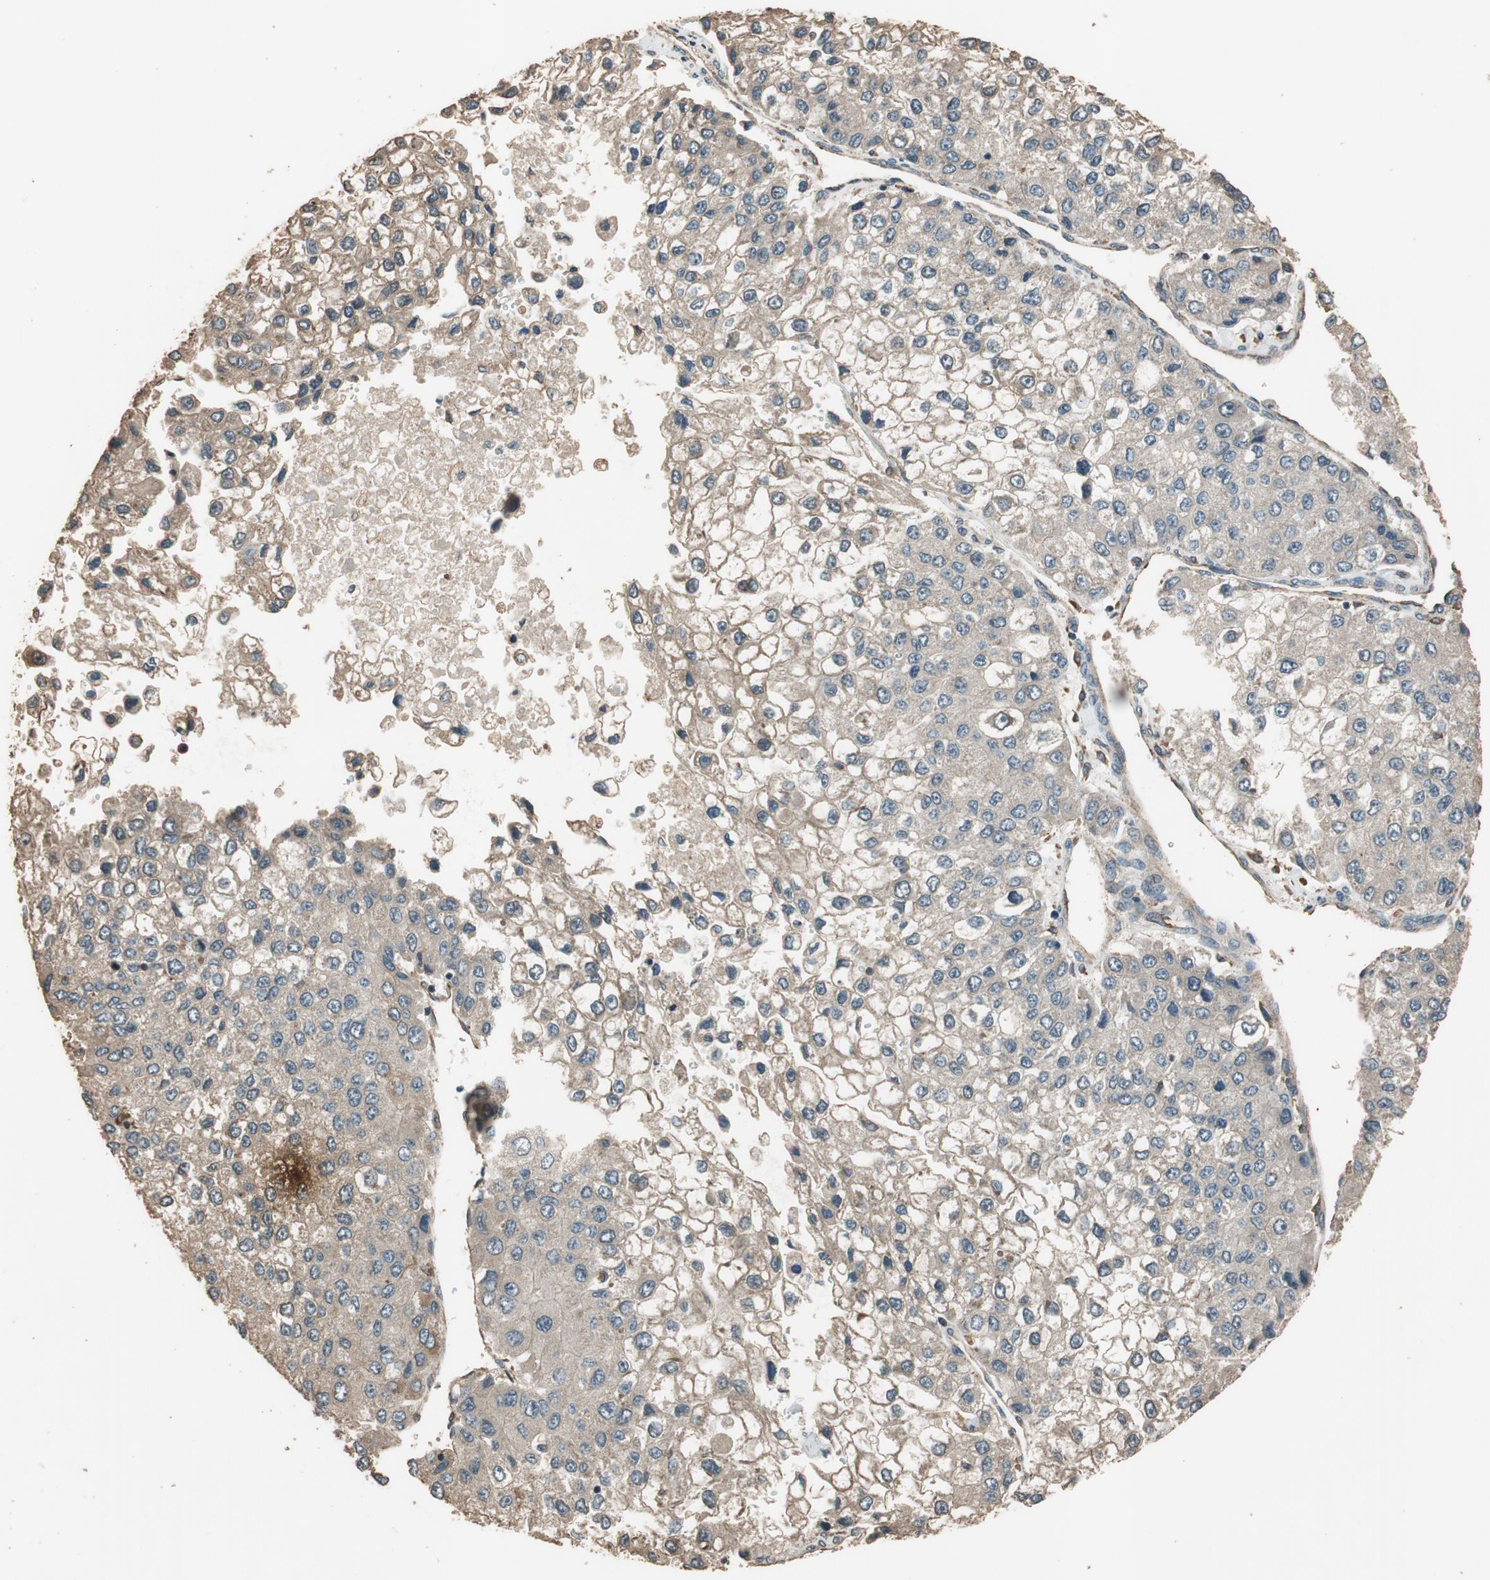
{"staining": {"intensity": "weak", "quantity": ">75%", "location": "cytoplasmic/membranous"}, "tissue": "liver cancer", "cell_type": "Tumor cells", "image_type": "cancer", "snomed": [{"axis": "morphology", "description": "Carcinoma, Hepatocellular, NOS"}, {"axis": "topography", "description": "Liver"}], "caption": "Weak cytoplasmic/membranous expression is seen in approximately >75% of tumor cells in liver cancer (hepatocellular carcinoma).", "gene": "MST1R", "patient": {"sex": "female", "age": 66}}